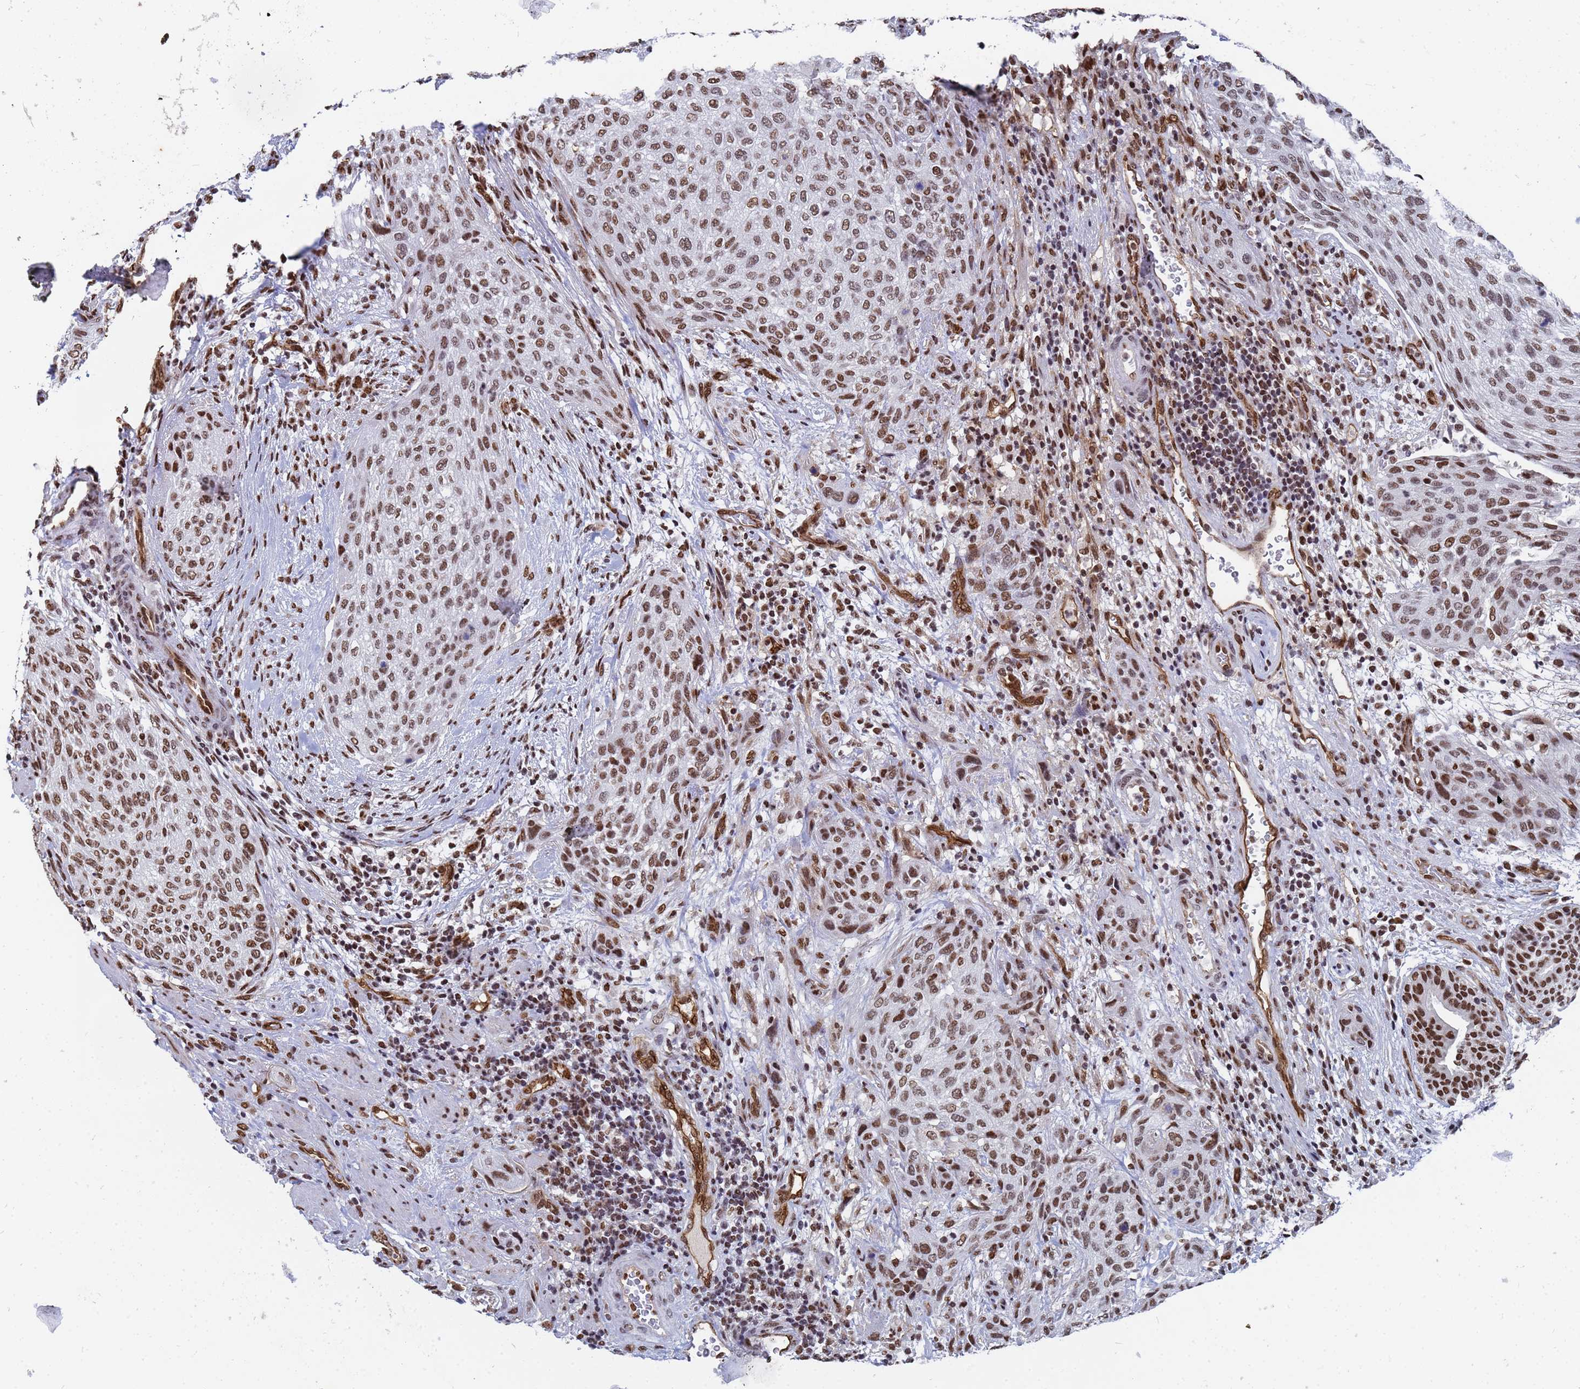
{"staining": {"intensity": "moderate", "quantity": ">75%", "location": "nuclear"}, "tissue": "urothelial cancer", "cell_type": "Tumor cells", "image_type": "cancer", "snomed": [{"axis": "morphology", "description": "Urothelial carcinoma, High grade"}, {"axis": "topography", "description": "Urinary bladder"}], "caption": "An image of human urothelial cancer stained for a protein demonstrates moderate nuclear brown staining in tumor cells. The staining is performed using DAB brown chromogen to label protein expression. The nuclei are counter-stained blue using hematoxylin.", "gene": "RAVER2", "patient": {"sex": "male", "age": 35}}